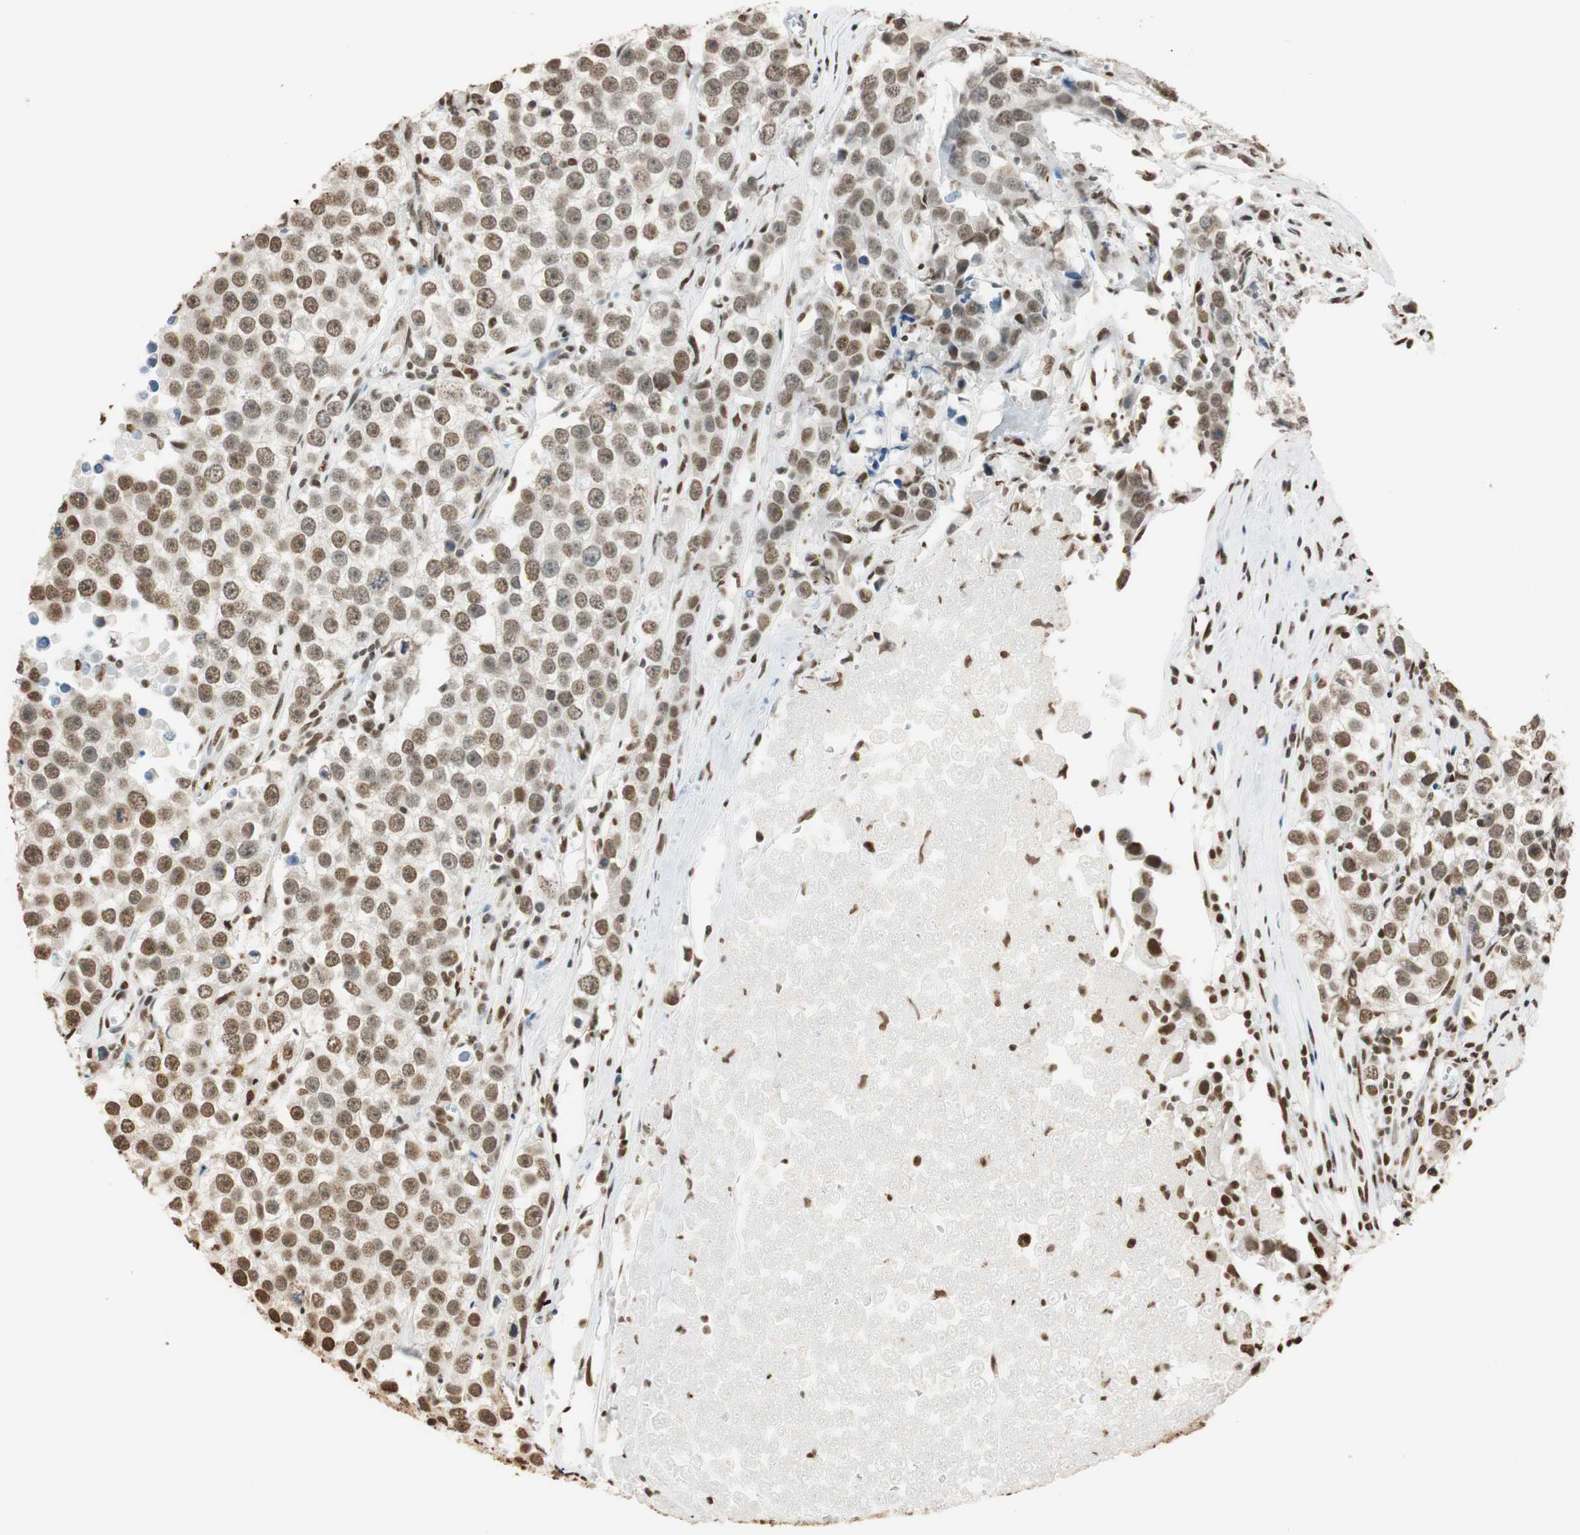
{"staining": {"intensity": "moderate", "quantity": ">75%", "location": "nuclear"}, "tissue": "testis cancer", "cell_type": "Tumor cells", "image_type": "cancer", "snomed": [{"axis": "morphology", "description": "Seminoma, NOS"}, {"axis": "morphology", "description": "Carcinoma, Embryonal, NOS"}, {"axis": "topography", "description": "Testis"}], "caption": "This is a photomicrograph of immunohistochemistry (IHC) staining of testis cancer (seminoma), which shows moderate staining in the nuclear of tumor cells.", "gene": "FANCG", "patient": {"sex": "male", "age": 52}}